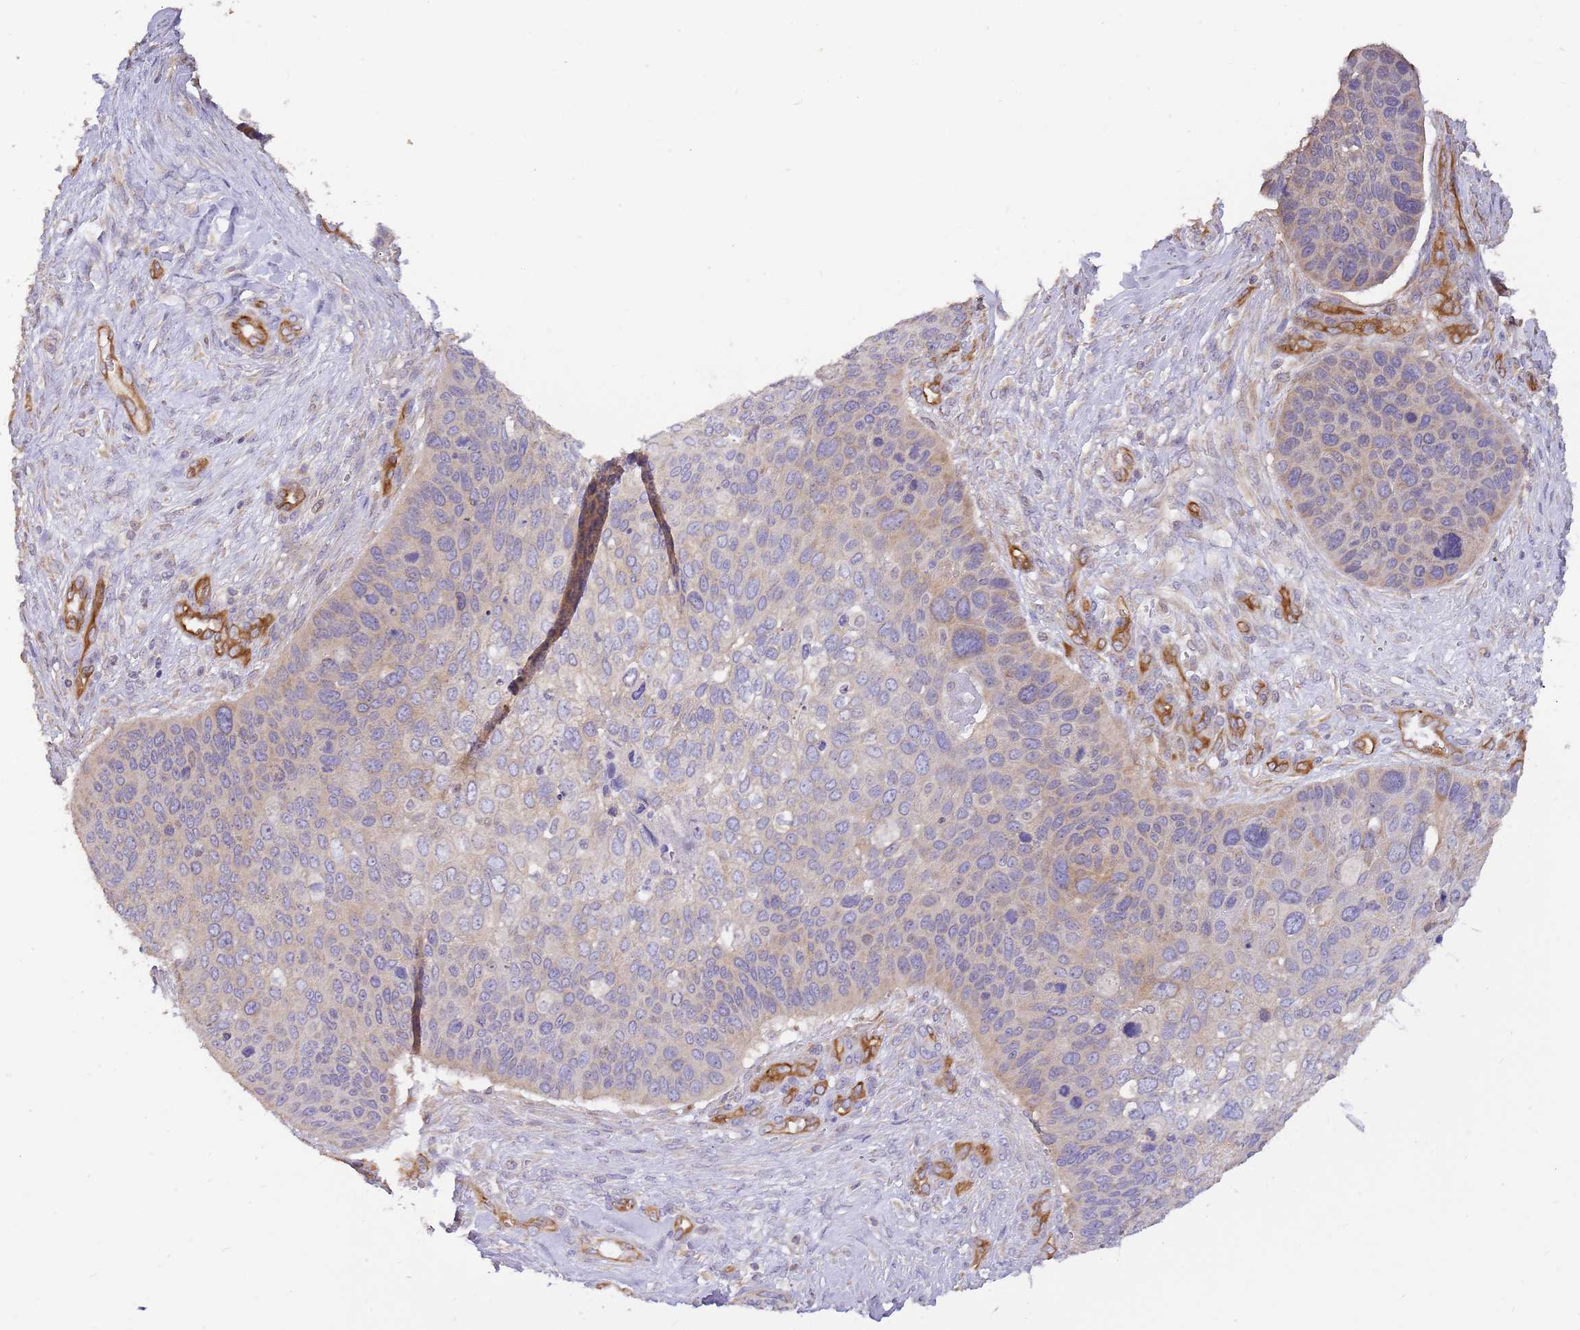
{"staining": {"intensity": "weak", "quantity": "25%-75%", "location": "cytoplasmic/membranous"}, "tissue": "skin cancer", "cell_type": "Tumor cells", "image_type": "cancer", "snomed": [{"axis": "morphology", "description": "Basal cell carcinoma"}, {"axis": "topography", "description": "Skin"}], "caption": "An image of skin cancer (basal cell carcinoma) stained for a protein shows weak cytoplasmic/membranous brown staining in tumor cells. (IHC, brightfield microscopy, high magnification).", "gene": "DOCK9", "patient": {"sex": "female", "age": 74}}